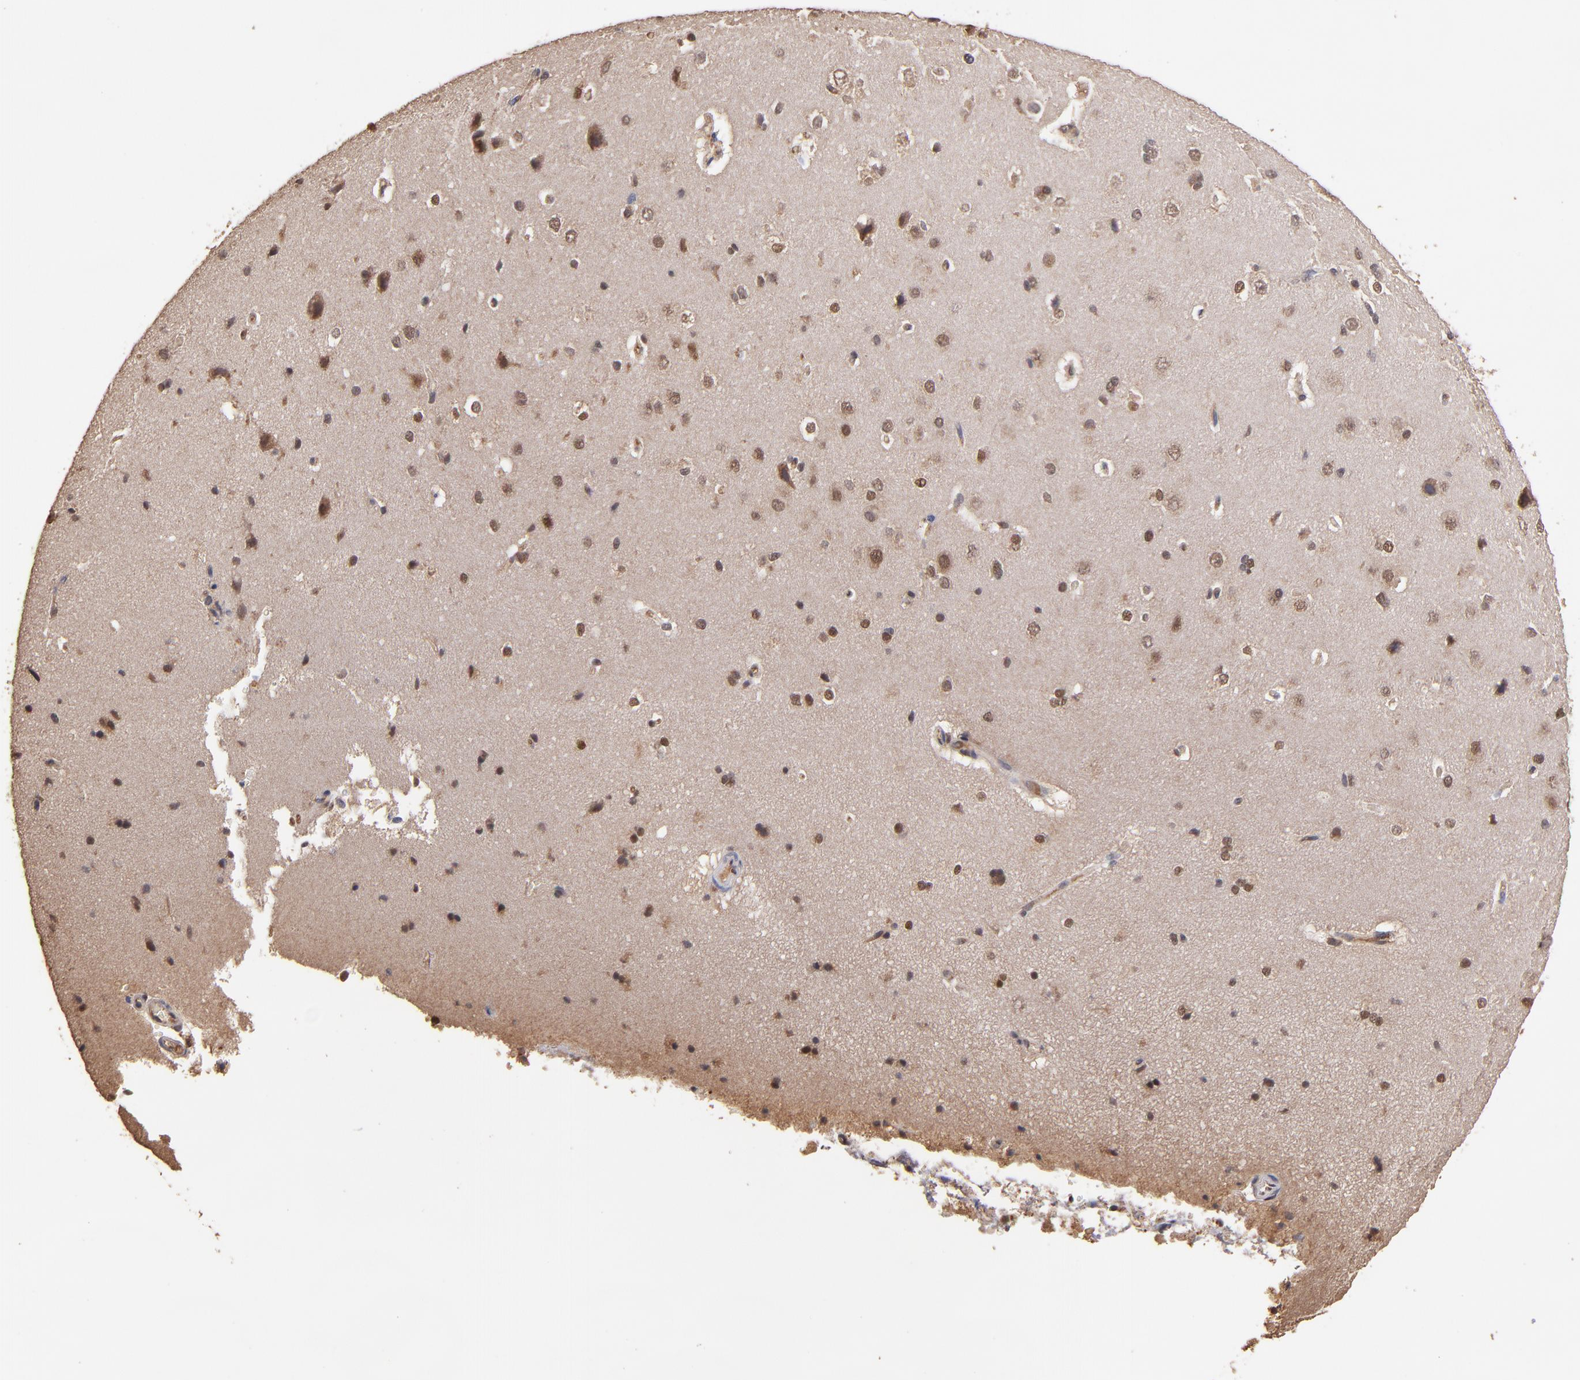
{"staining": {"intensity": "moderate", "quantity": ">75%", "location": "cytoplasmic/membranous,nuclear"}, "tissue": "cerebral cortex", "cell_type": "Endothelial cells", "image_type": "normal", "snomed": [{"axis": "morphology", "description": "Normal tissue, NOS"}, {"axis": "topography", "description": "Cerebral cortex"}], "caption": "Endothelial cells show medium levels of moderate cytoplasmic/membranous,nuclear positivity in about >75% of cells in benign cerebral cortex.", "gene": "EAPP", "patient": {"sex": "female", "age": 45}}